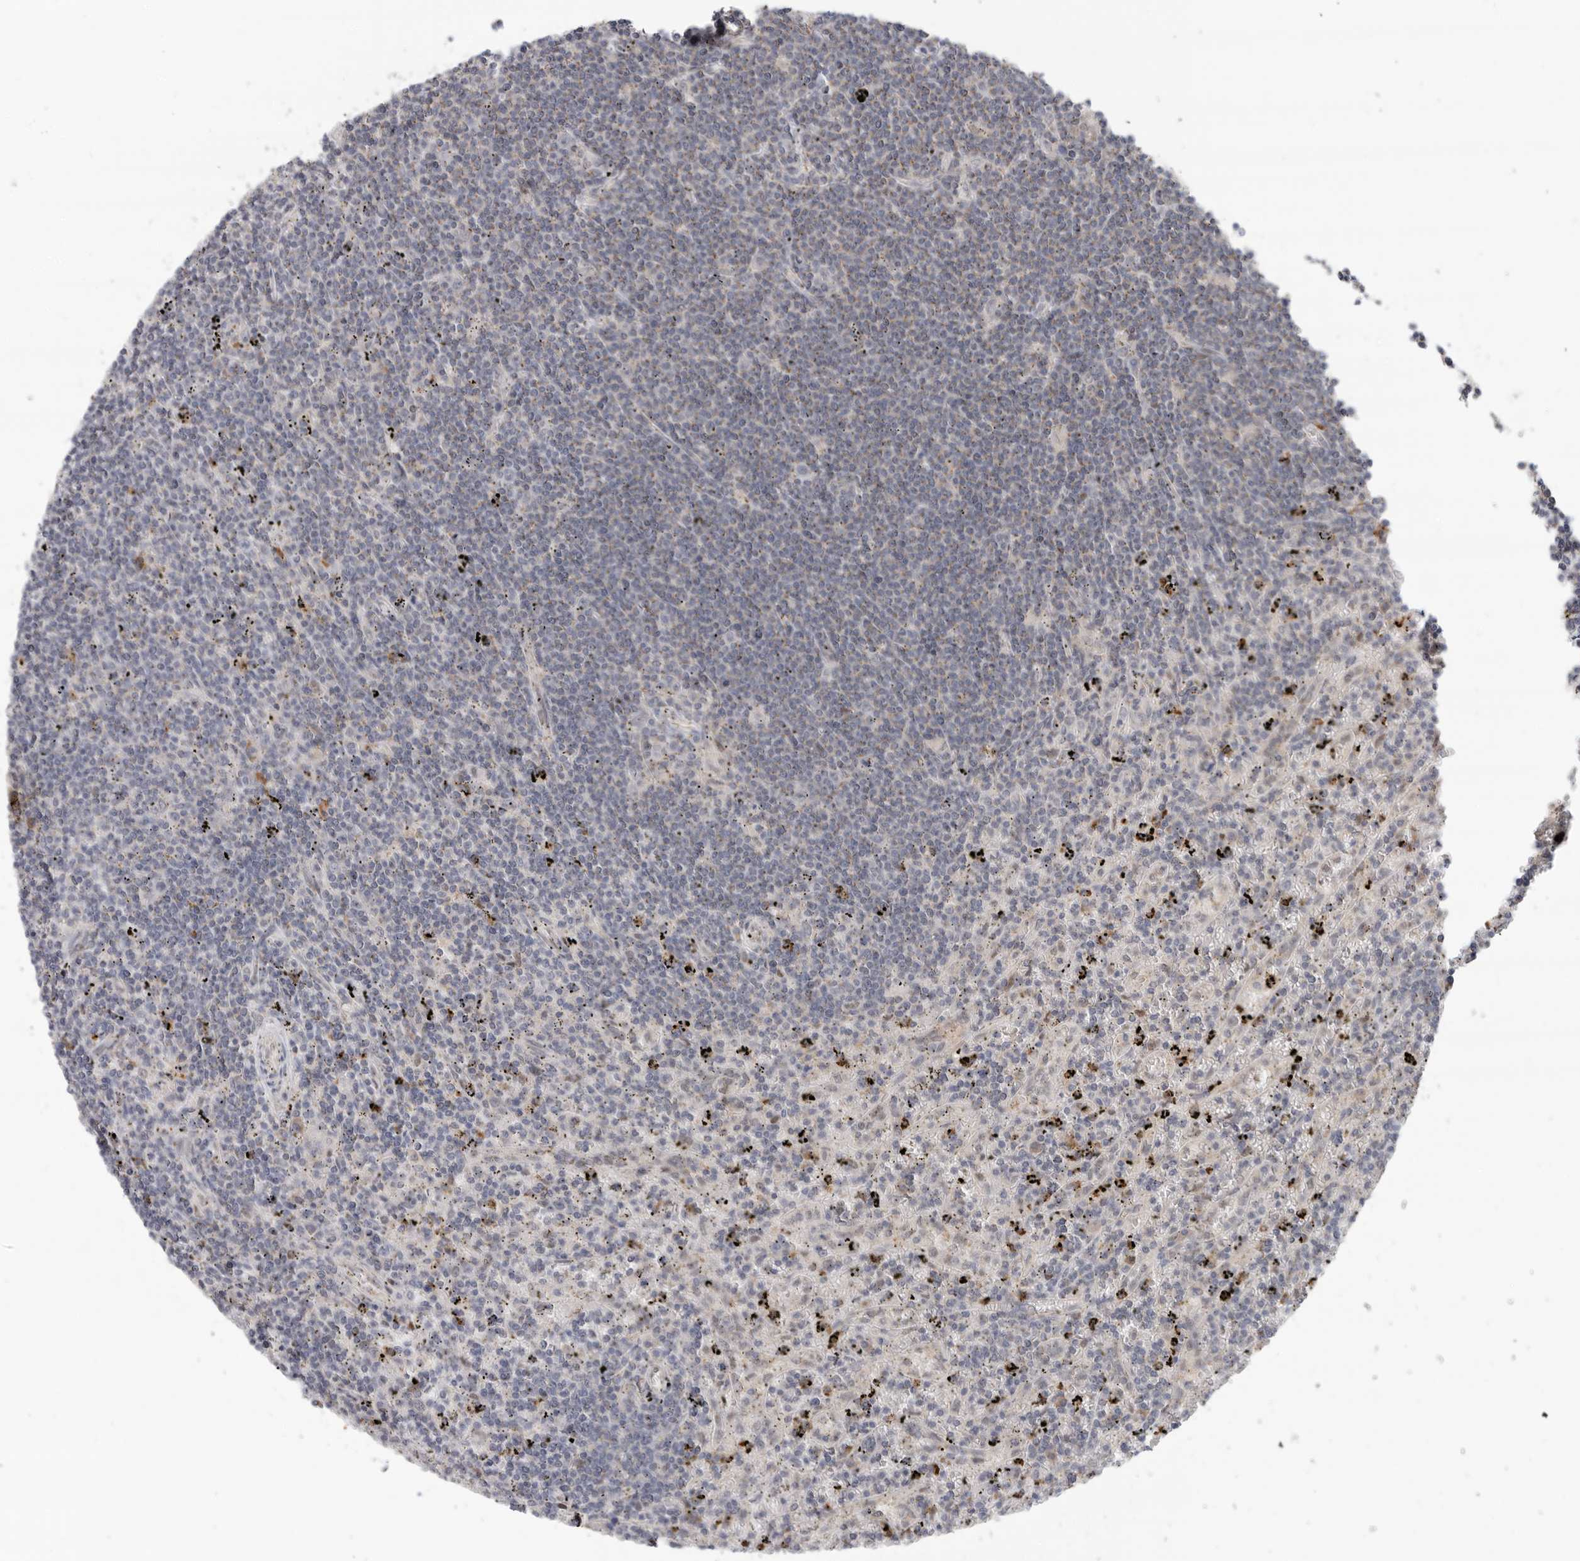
{"staining": {"intensity": "weak", "quantity": "<25%", "location": "cytoplasmic/membranous"}, "tissue": "lymphoma", "cell_type": "Tumor cells", "image_type": "cancer", "snomed": [{"axis": "morphology", "description": "Malignant lymphoma, non-Hodgkin's type, Low grade"}, {"axis": "topography", "description": "Spleen"}], "caption": "Immunohistochemistry (IHC) micrograph of low-grade malignant lymphoma, non-Hodgkin's type stained for a protein (brown), which demonstrates no positivity in tumor cells.", "gene": "KLK5", "patient": {"sex": "male", "age": 76}}